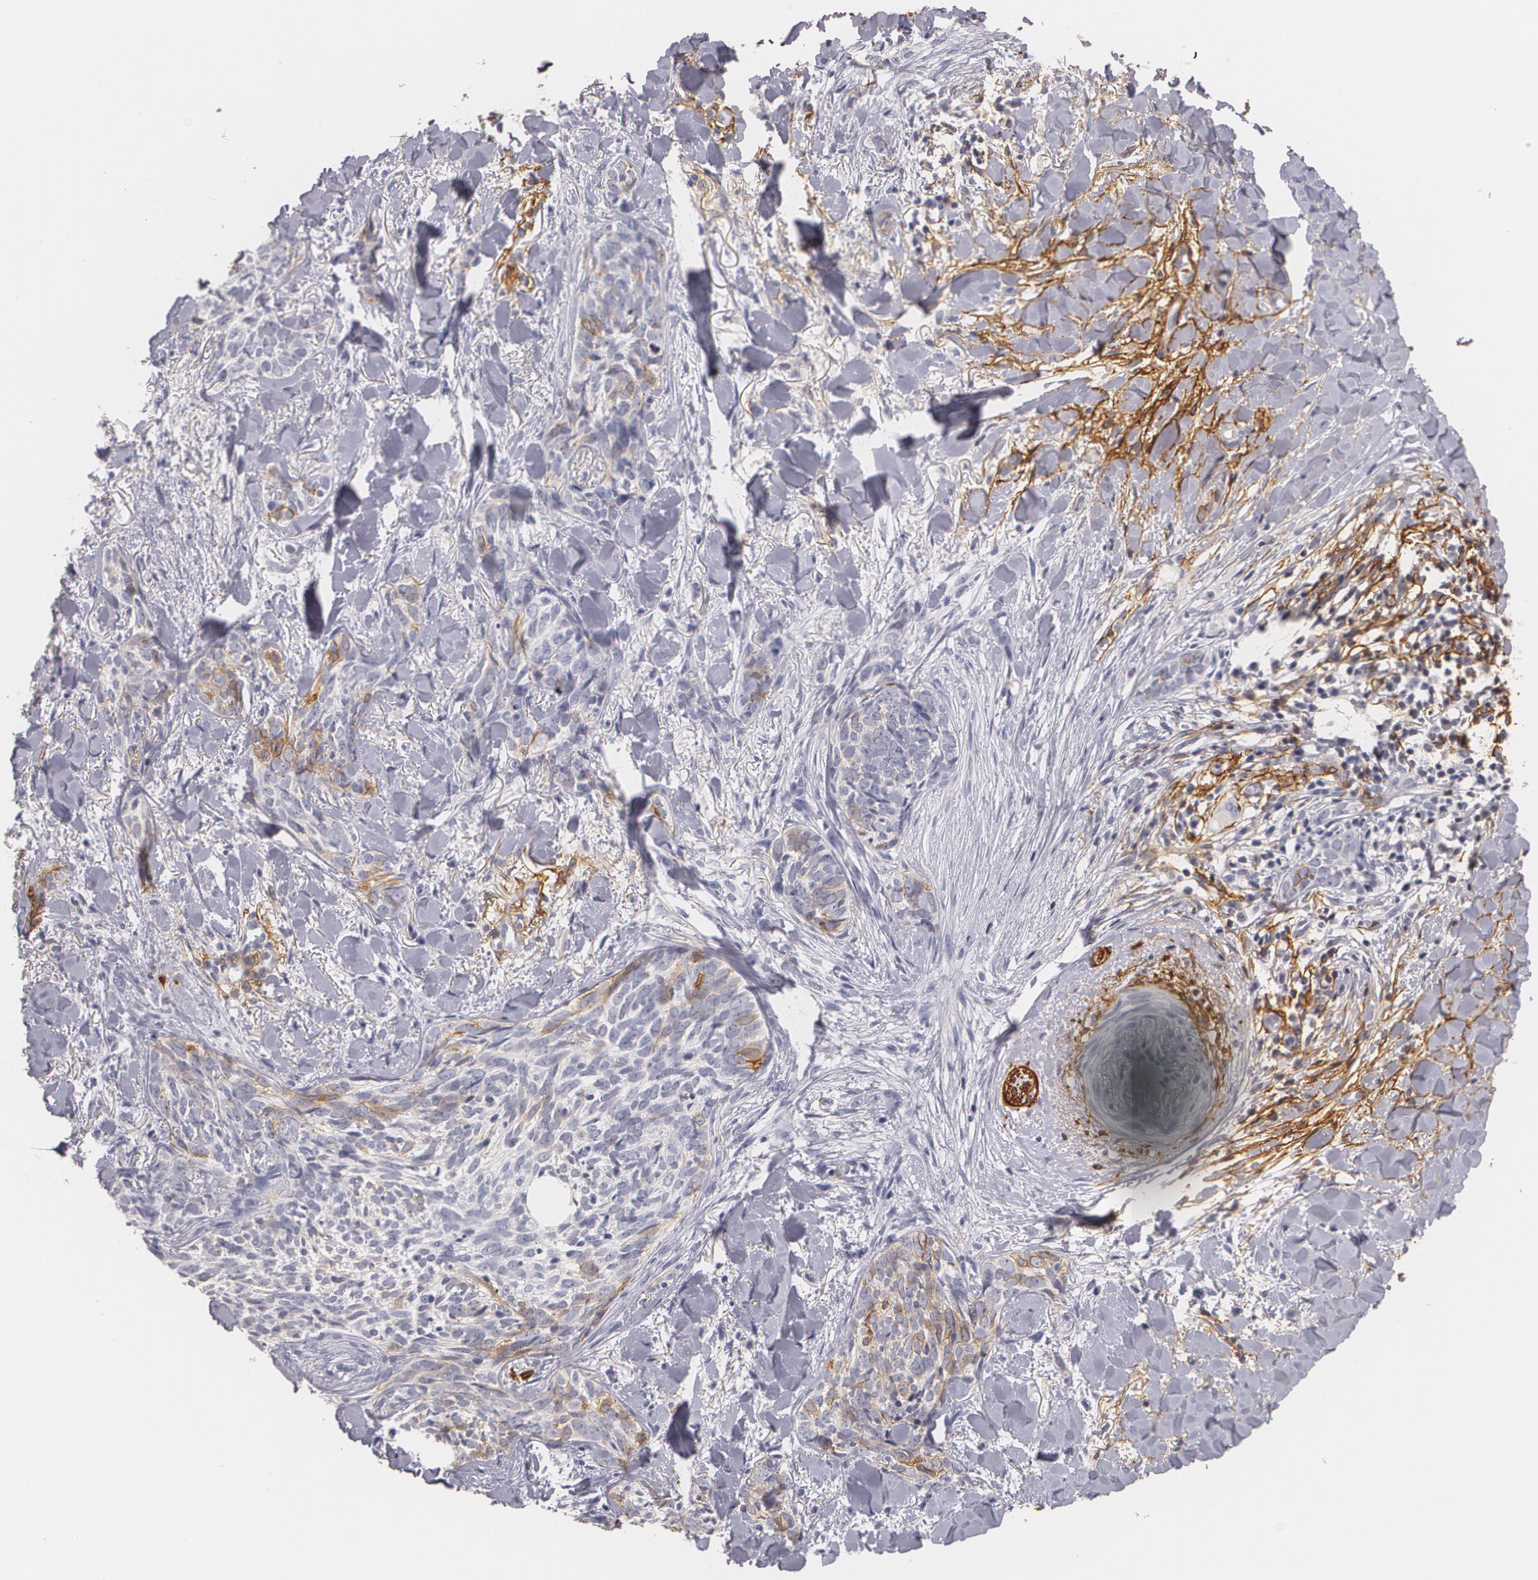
{"staining": {"intensity": "moderate", "quantity": "<25%", "location": "cytoplasmic/membranous"}, "tissue": "skin cancer", "cell_type": "Tumor cells", "image_type": "cancer", "snomed": [{"axis": "morphology", "description": "Basal cell carcinoma"}, {"axis": "topography", "description": "Skin"}], "caption": "A photomicrograph of human skin cancer (basal cell carcinoma) stained for a protein reveals moderate cytoplasmic/membranous brown staining in tumor cells.", "gene": "NGFR", "patient": {"sex": "female", "age": 81}}